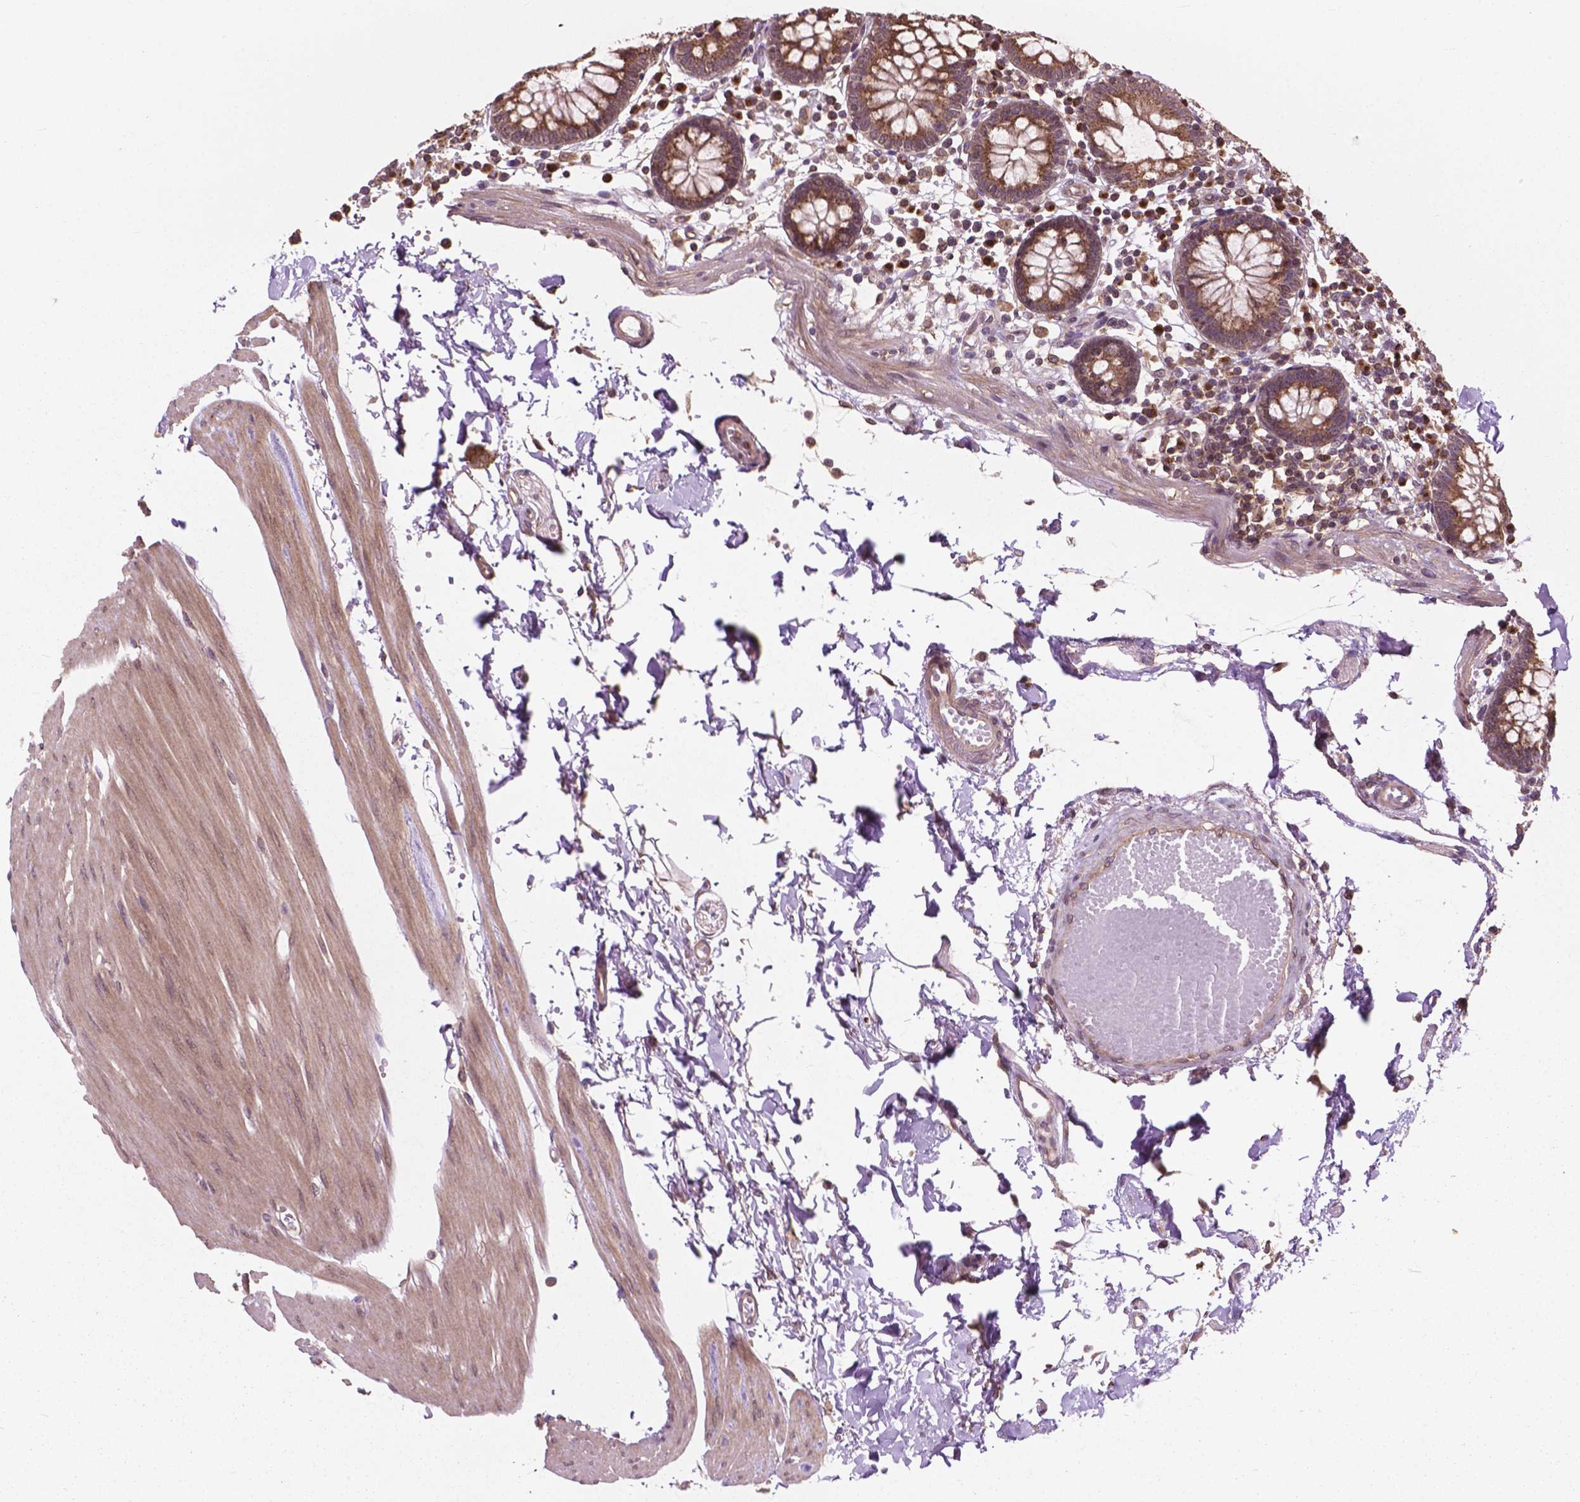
{"staining": {"intensity": "weak", "quantity": ">75%", "location": "cytoplasmic/membranous"}, "tissue": "colon", "cell_type": "Endothelial cells", "image_type": "normal", "snomed": [{"axis": "morphology", "description": "Normal tissue, NOS"}, {"axis": "morphology", "description": "Adenocarcinoma, NOS"}, {"axis": "topography", "description": "Colon"}], "caption": "This histopathology image displays immunohistochemistry (IHC) staining of unremarkable human colon, with low weak cytoplasmic/membranous expression in about >75% of endothelial cells.", "gene": "PPP1CB", "patient": {"sex": "male", "age": 83}}